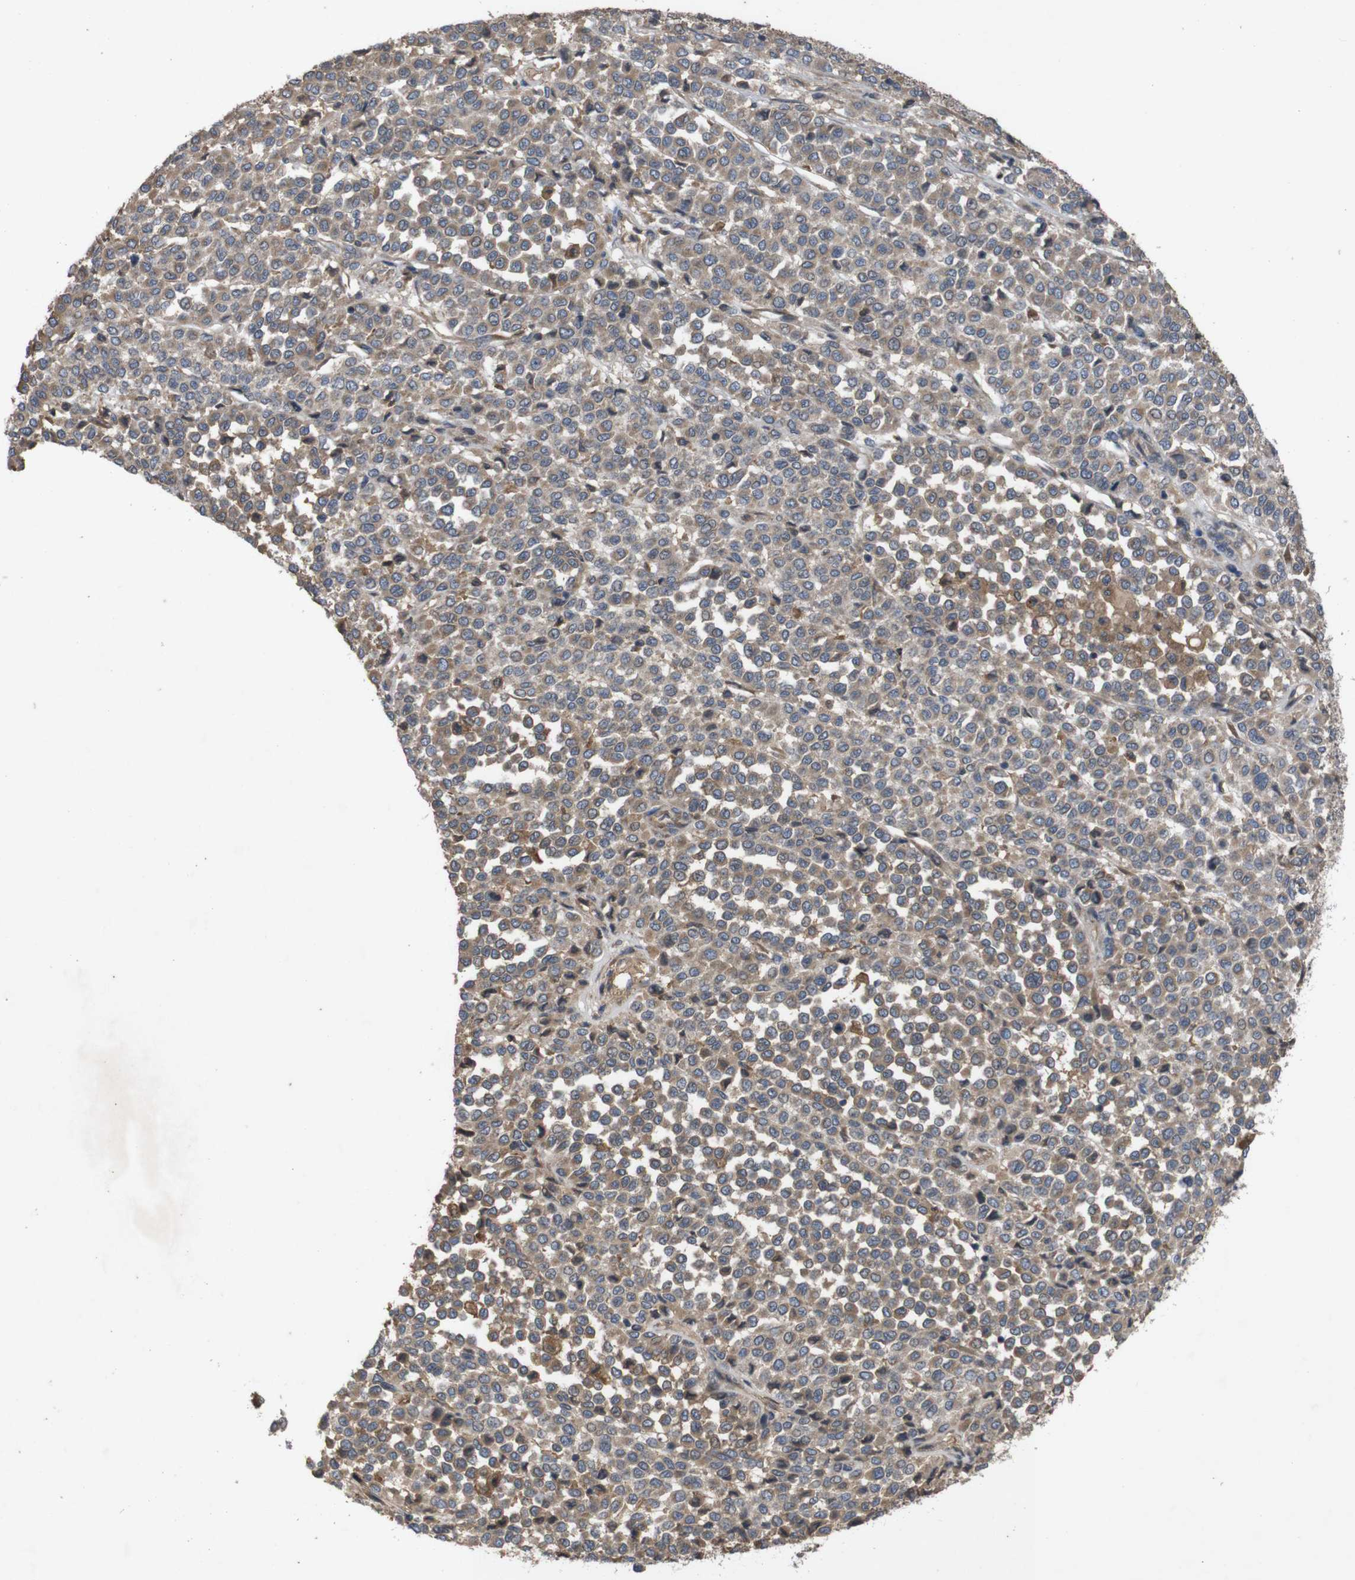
{"staining": {"intensity": "weak", "quantity": ">75%", "location": "cytoplasmic/membranous"}, "tissue": "melanoma", "cell_type": "Tumor cells", "image_type": "cancer", "snomed": [{"axis": "morphology", "description": "Malignant melanoma, Metastatic site"}, {"axis": "topography", "description": "Pancreas"}], "caption": "Approximately >75% of tumor cells in melanoma demonstrate weak cytoplasmic/membranous protein expression as visualized by brown immunohistochemical staining.", "gene": "PTPN1", "patient": {"sex": "female", "age": 30}}